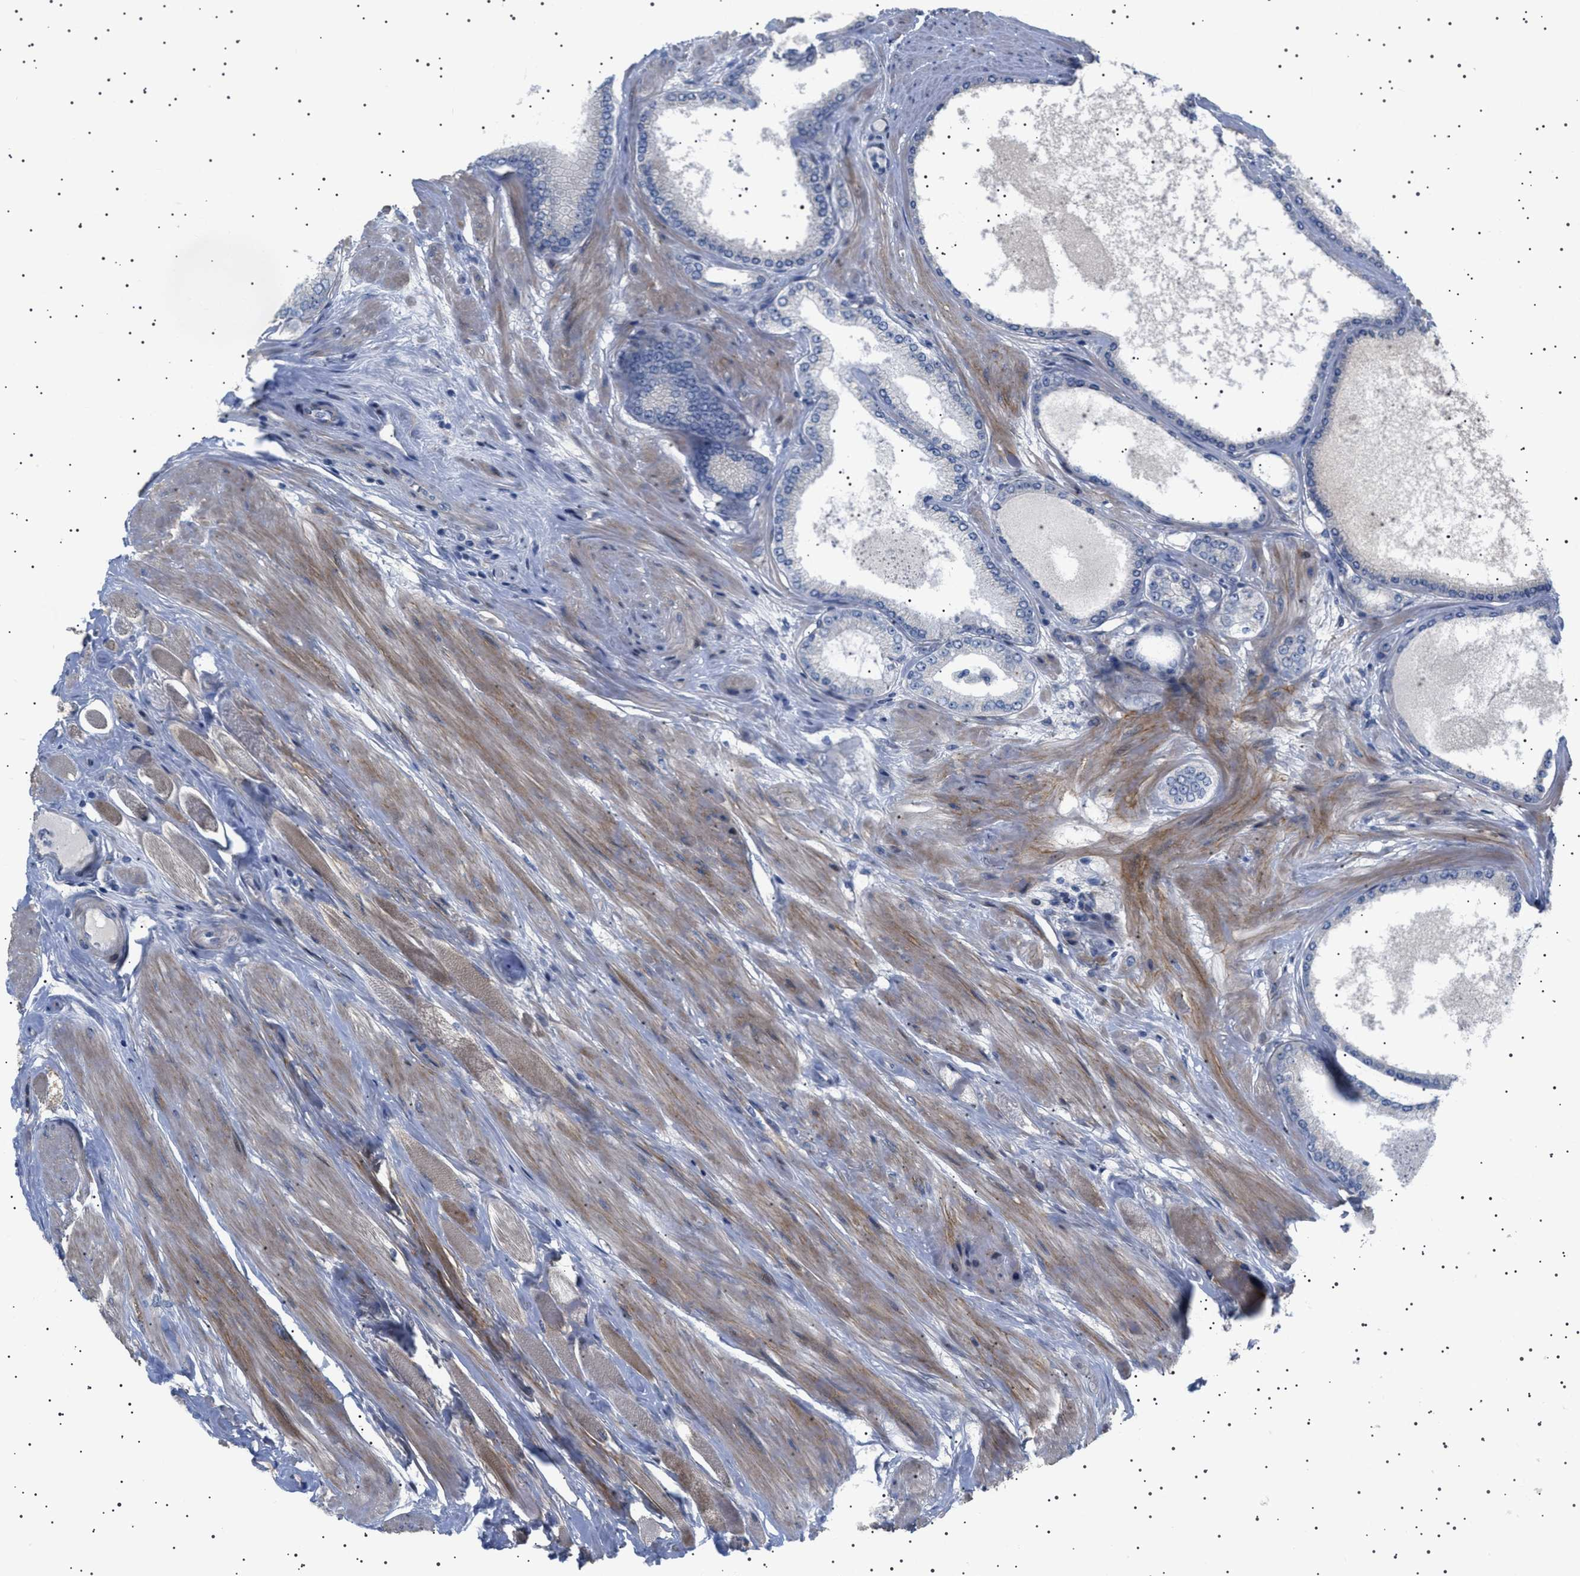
{"staining": {"intensity": "negative", "quantity": "none", "location": "none"}, "tissue": "prostate cancer", "cell_type": "Tumor cells", "image_type": "cancer", "snomed": [{"axis": "morphology", "description": "Adenocarcinoma, High grade"}, {"axis": "topography", "description": "Prostate"}], "caption": "Tumor cells are negative for protein expression in human prostate cancer (adenocarcinoma (high-grade)).", "gene": "HTR1A", "patient": {"sex": "male", "age": 61}}